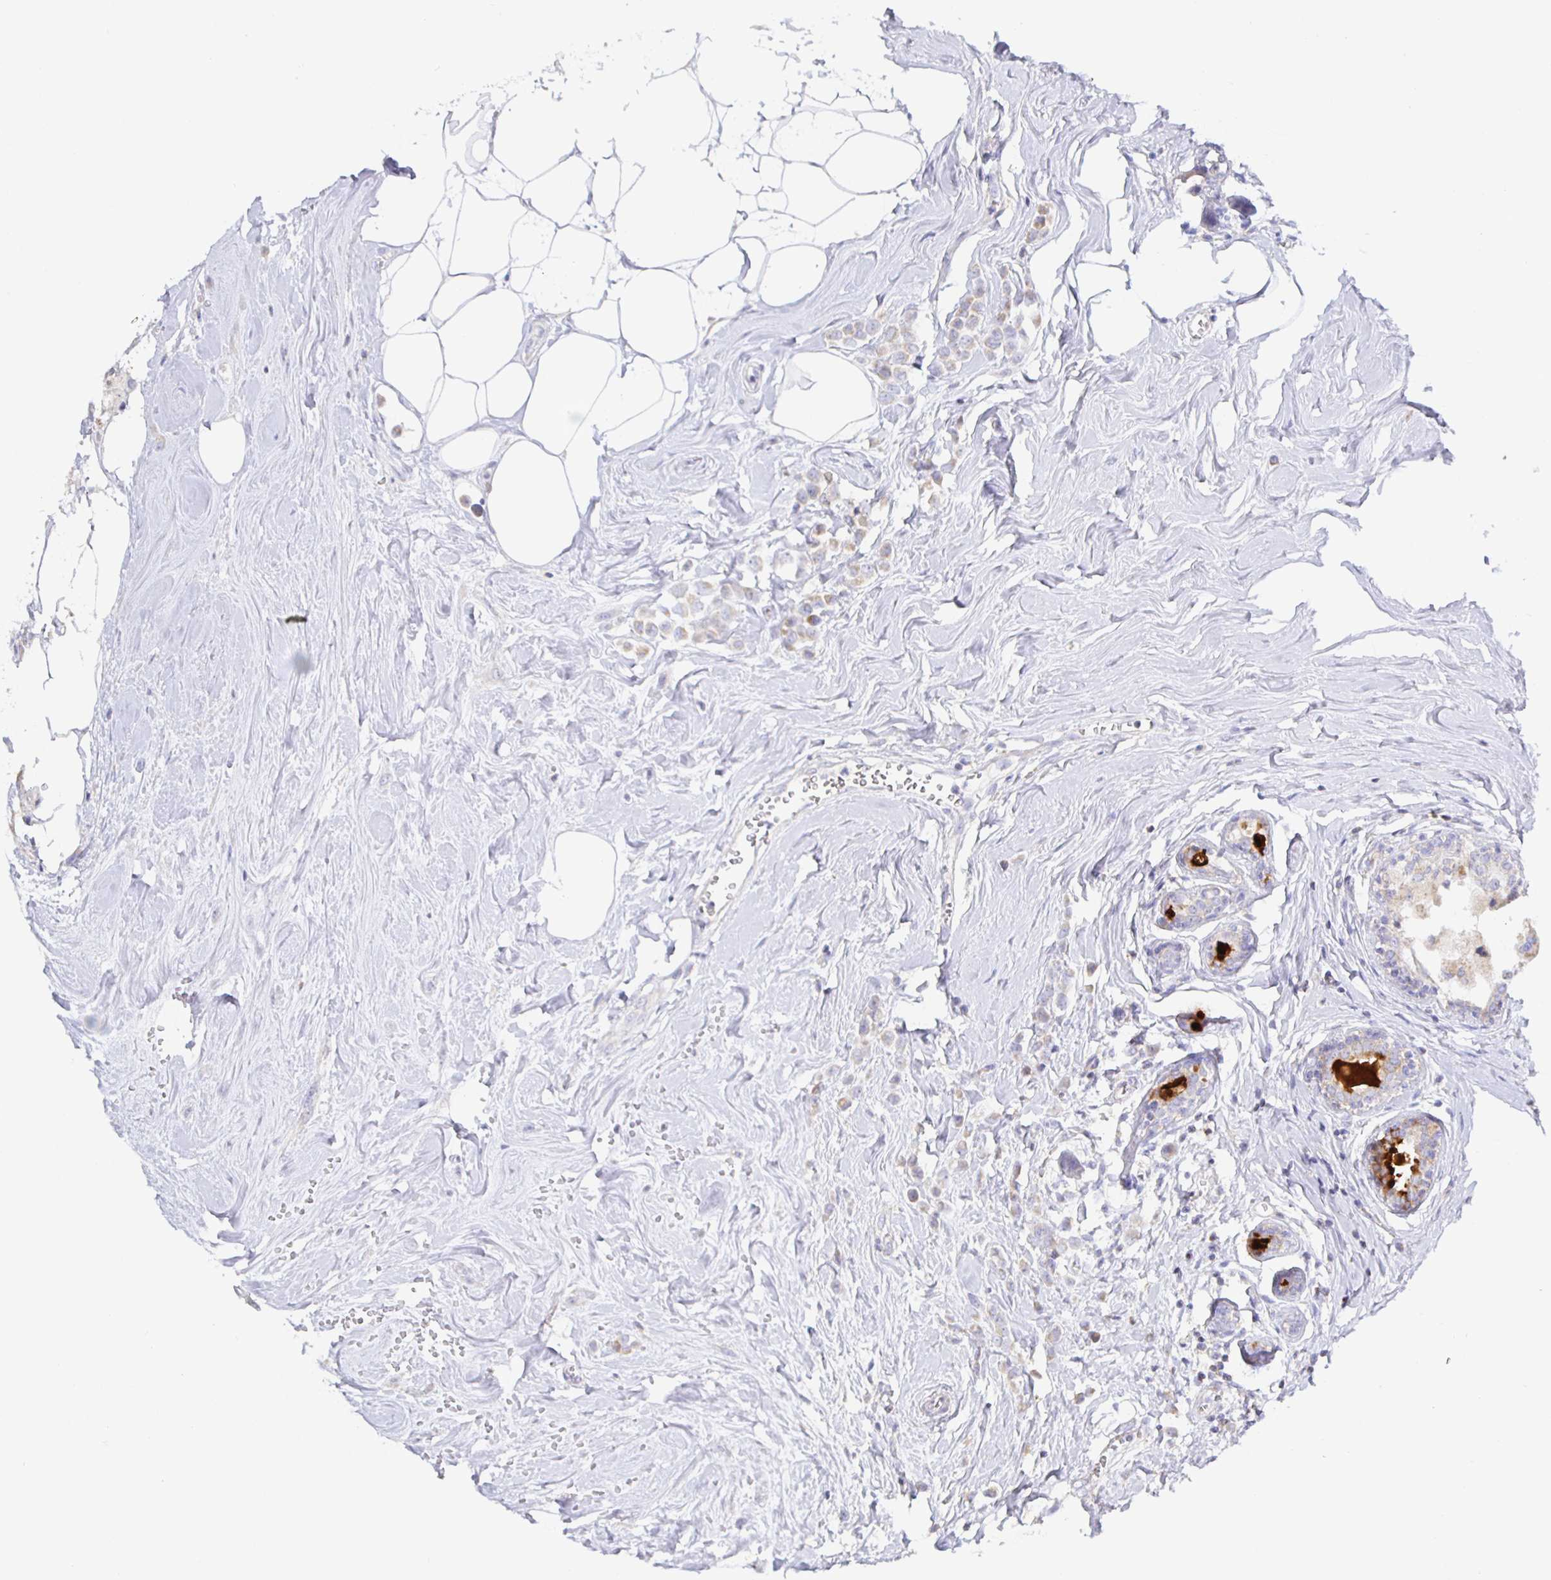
{"staining": {"intensity": "weak", "quantity": "<25%", "location": "cytoplasmic/membranous"}, "tissue": "breast cancer", "cell_type": "Tumor cells", "image_type": "cancer", "snomed": [{"axis": "morphology", "description": "Duct carcinoma"}, {"axis": "topography", "description": "Breast"}], "caption": "There is no significant staining in tumor cells of breast cancer.", "gene": "SYNGR4", "patient": {"sex": "female", "age": 80}}